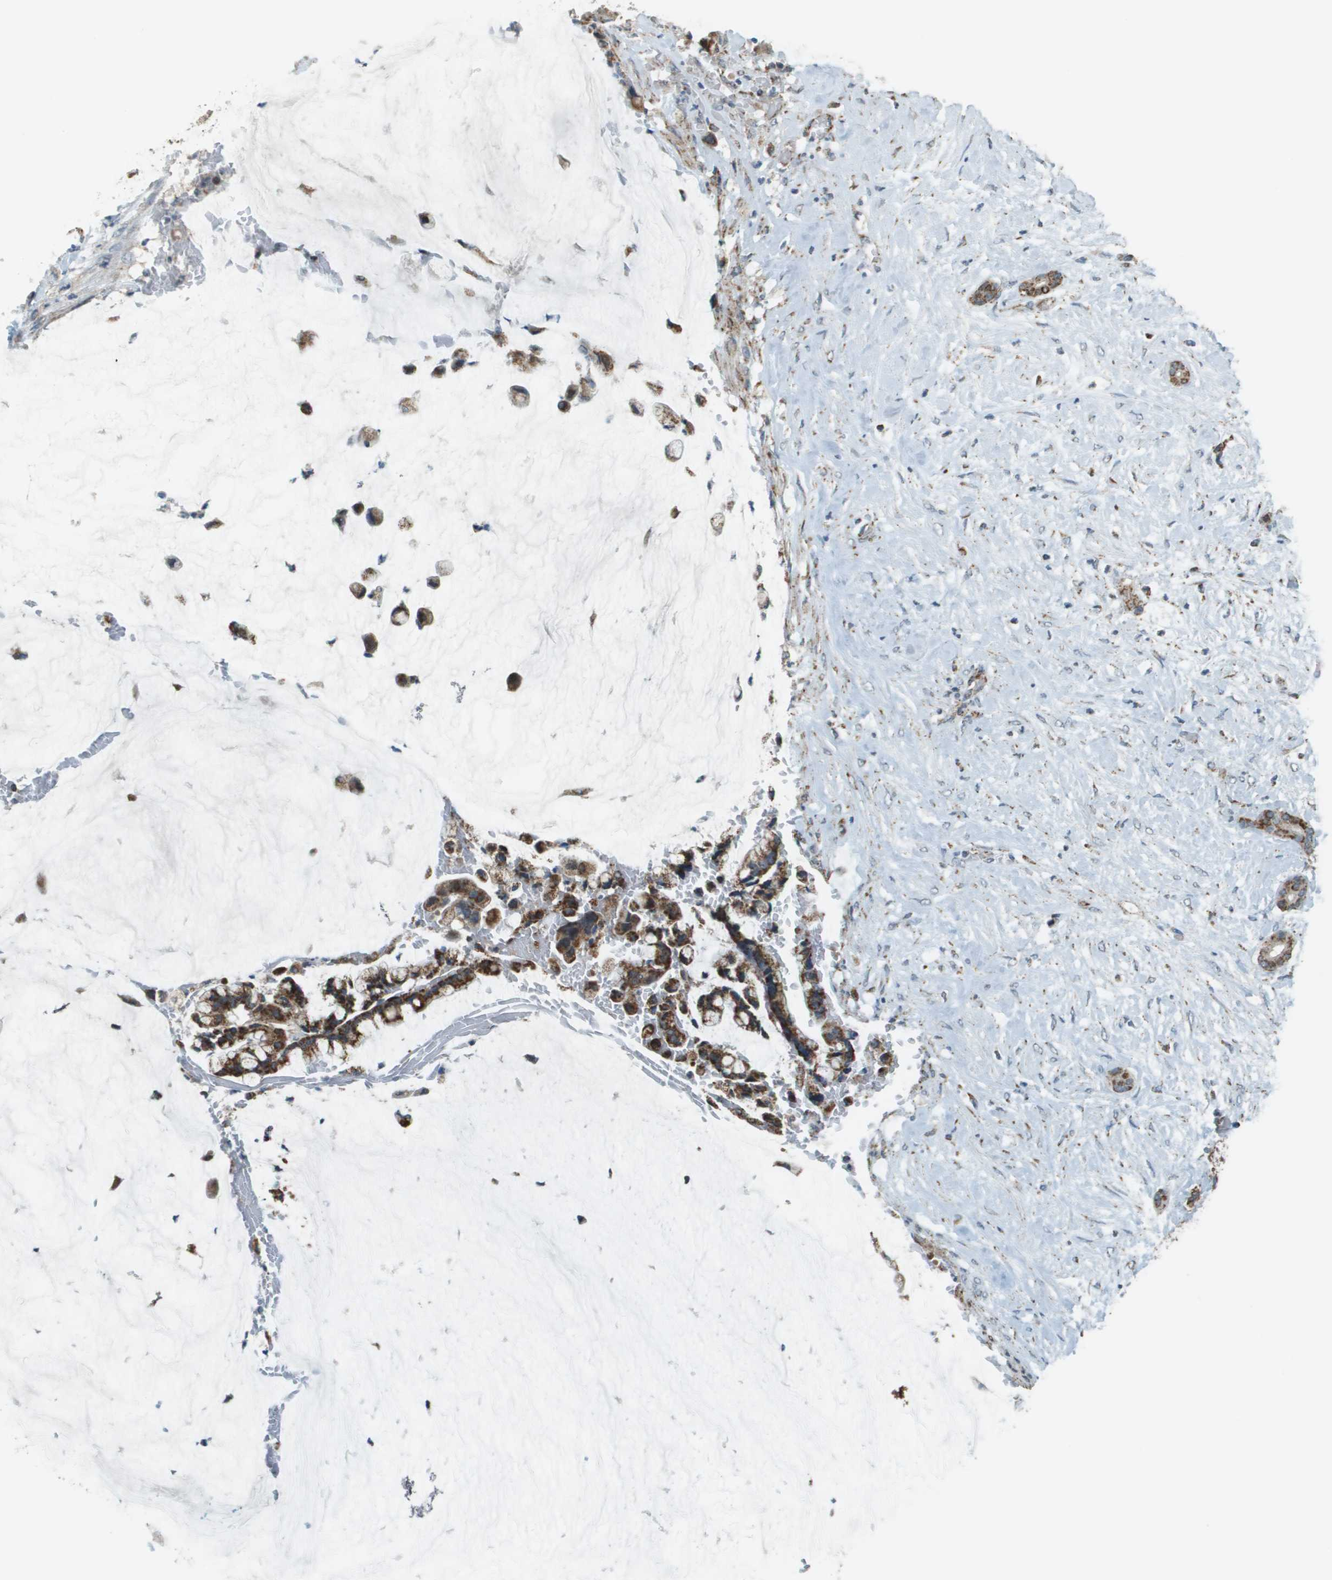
{"staining": {"intensity": "strong", "quantity": ">75%", "location": "cytoplasmic/membranous"}, "tissue": "pancreatic cancer", "cell_type": "Tumor cells", "image_type": "cancer", "snomed": [{"axis": "morphology", "description": "Adenocarcinoma, NOS"}, {"axis": "topography", "description": "Pancreas"}], "caption": "Human pancreatic adenocarcinoma stained for a protein (brown) exhibits strong cytoplasmic/membranous positive staining in approximately >75% of tumor cells.", "gene": "FH", "patient": {"sex": "male", "age": 41}}